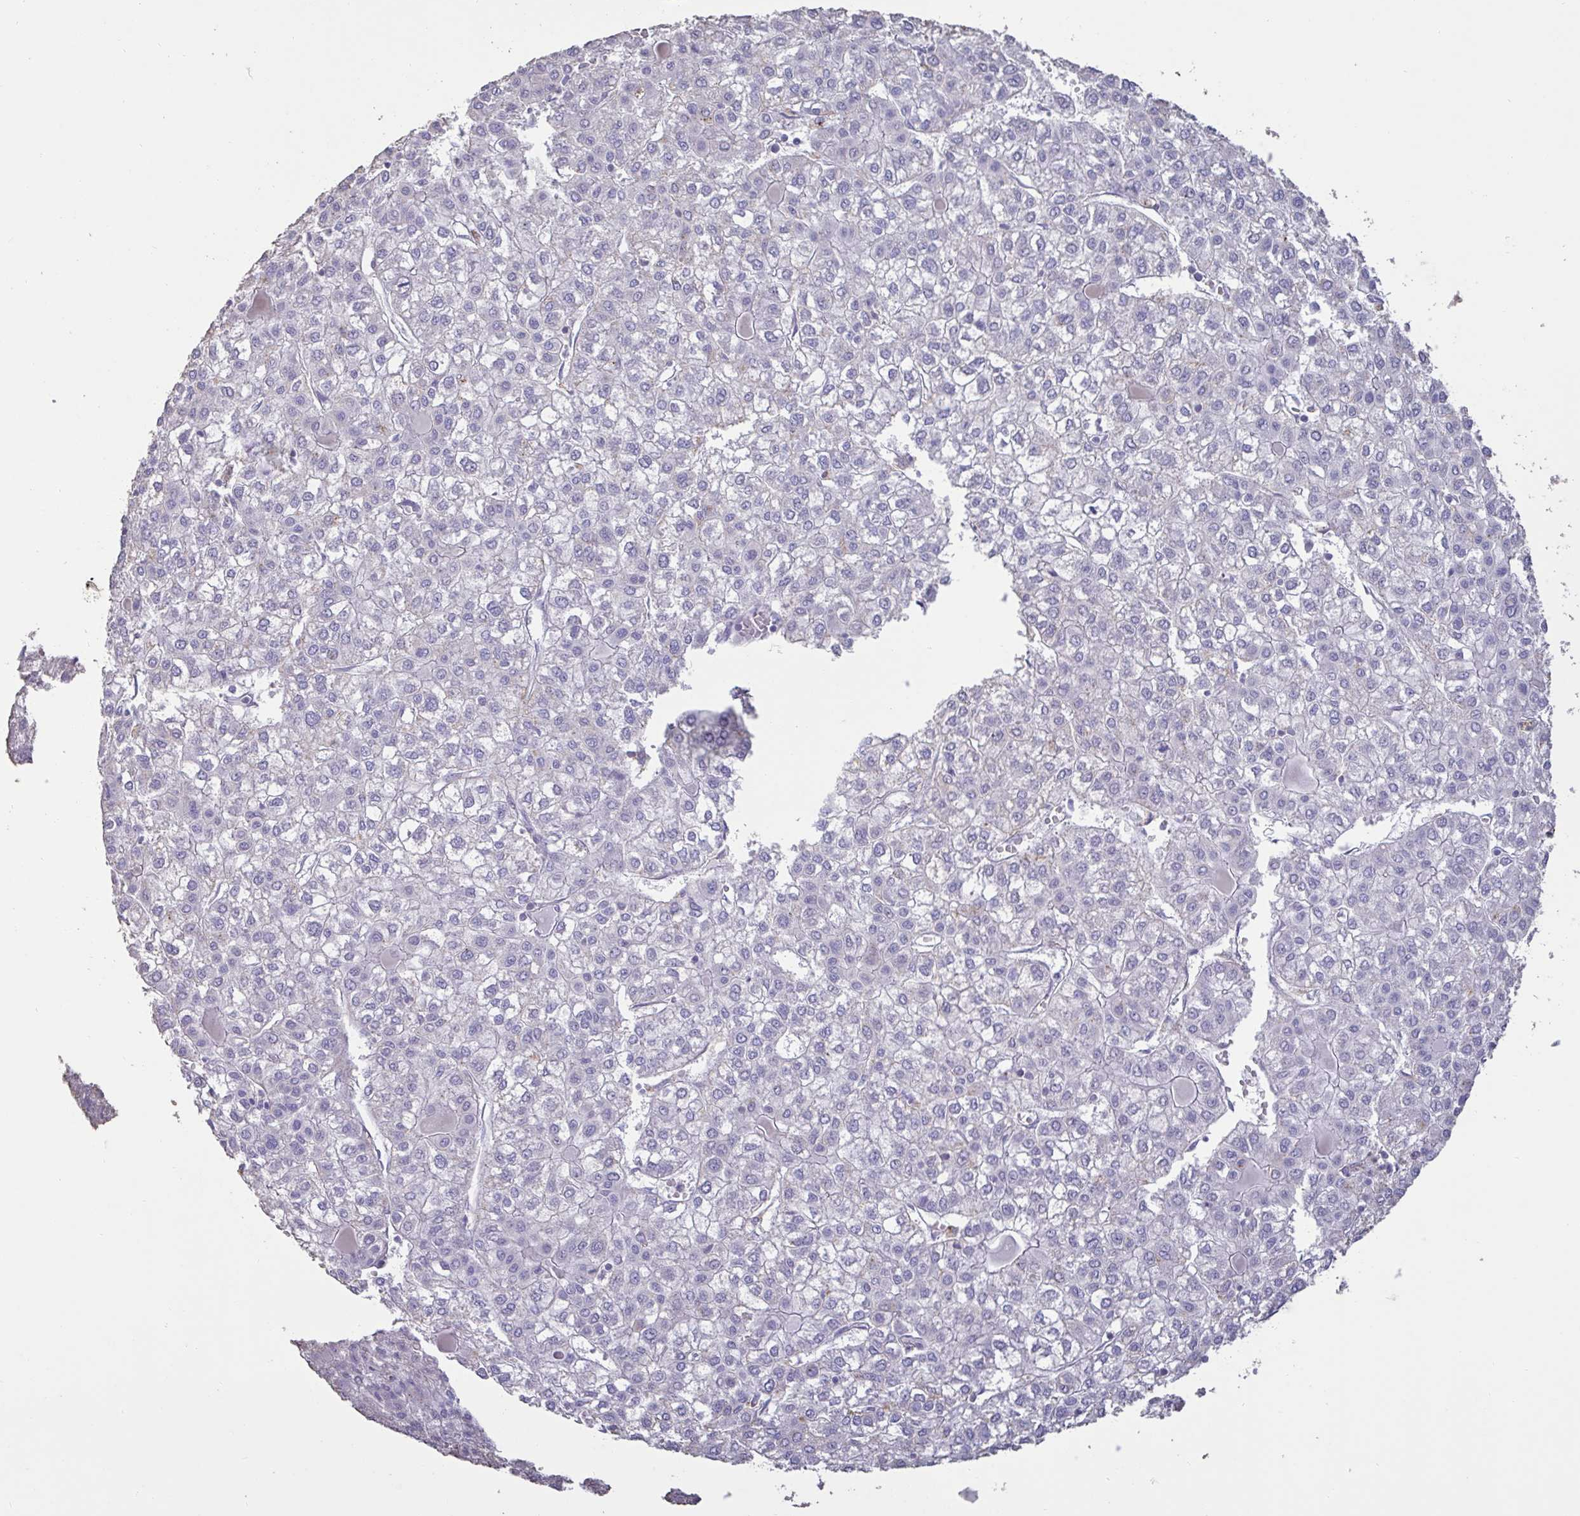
{"staining": {"intensity": "negative", "quantity": "none", "location": "none"}, "tissue": "liver cancer", "cell_type": "Tumor cells", "image_type": "cancer", "snomed": [{"axis": "morphology", "description": "Carcinoma, Hepatocellular, NOS"}, {"axis": "topography", "description": "Liver"}], "caption": "Photomicrograph shows no protein staining in tumor cells of liver hepatocellular carcinoma tissue.", "gene": "CHMP5", "patient": {"sex": "female", "age": 43}}